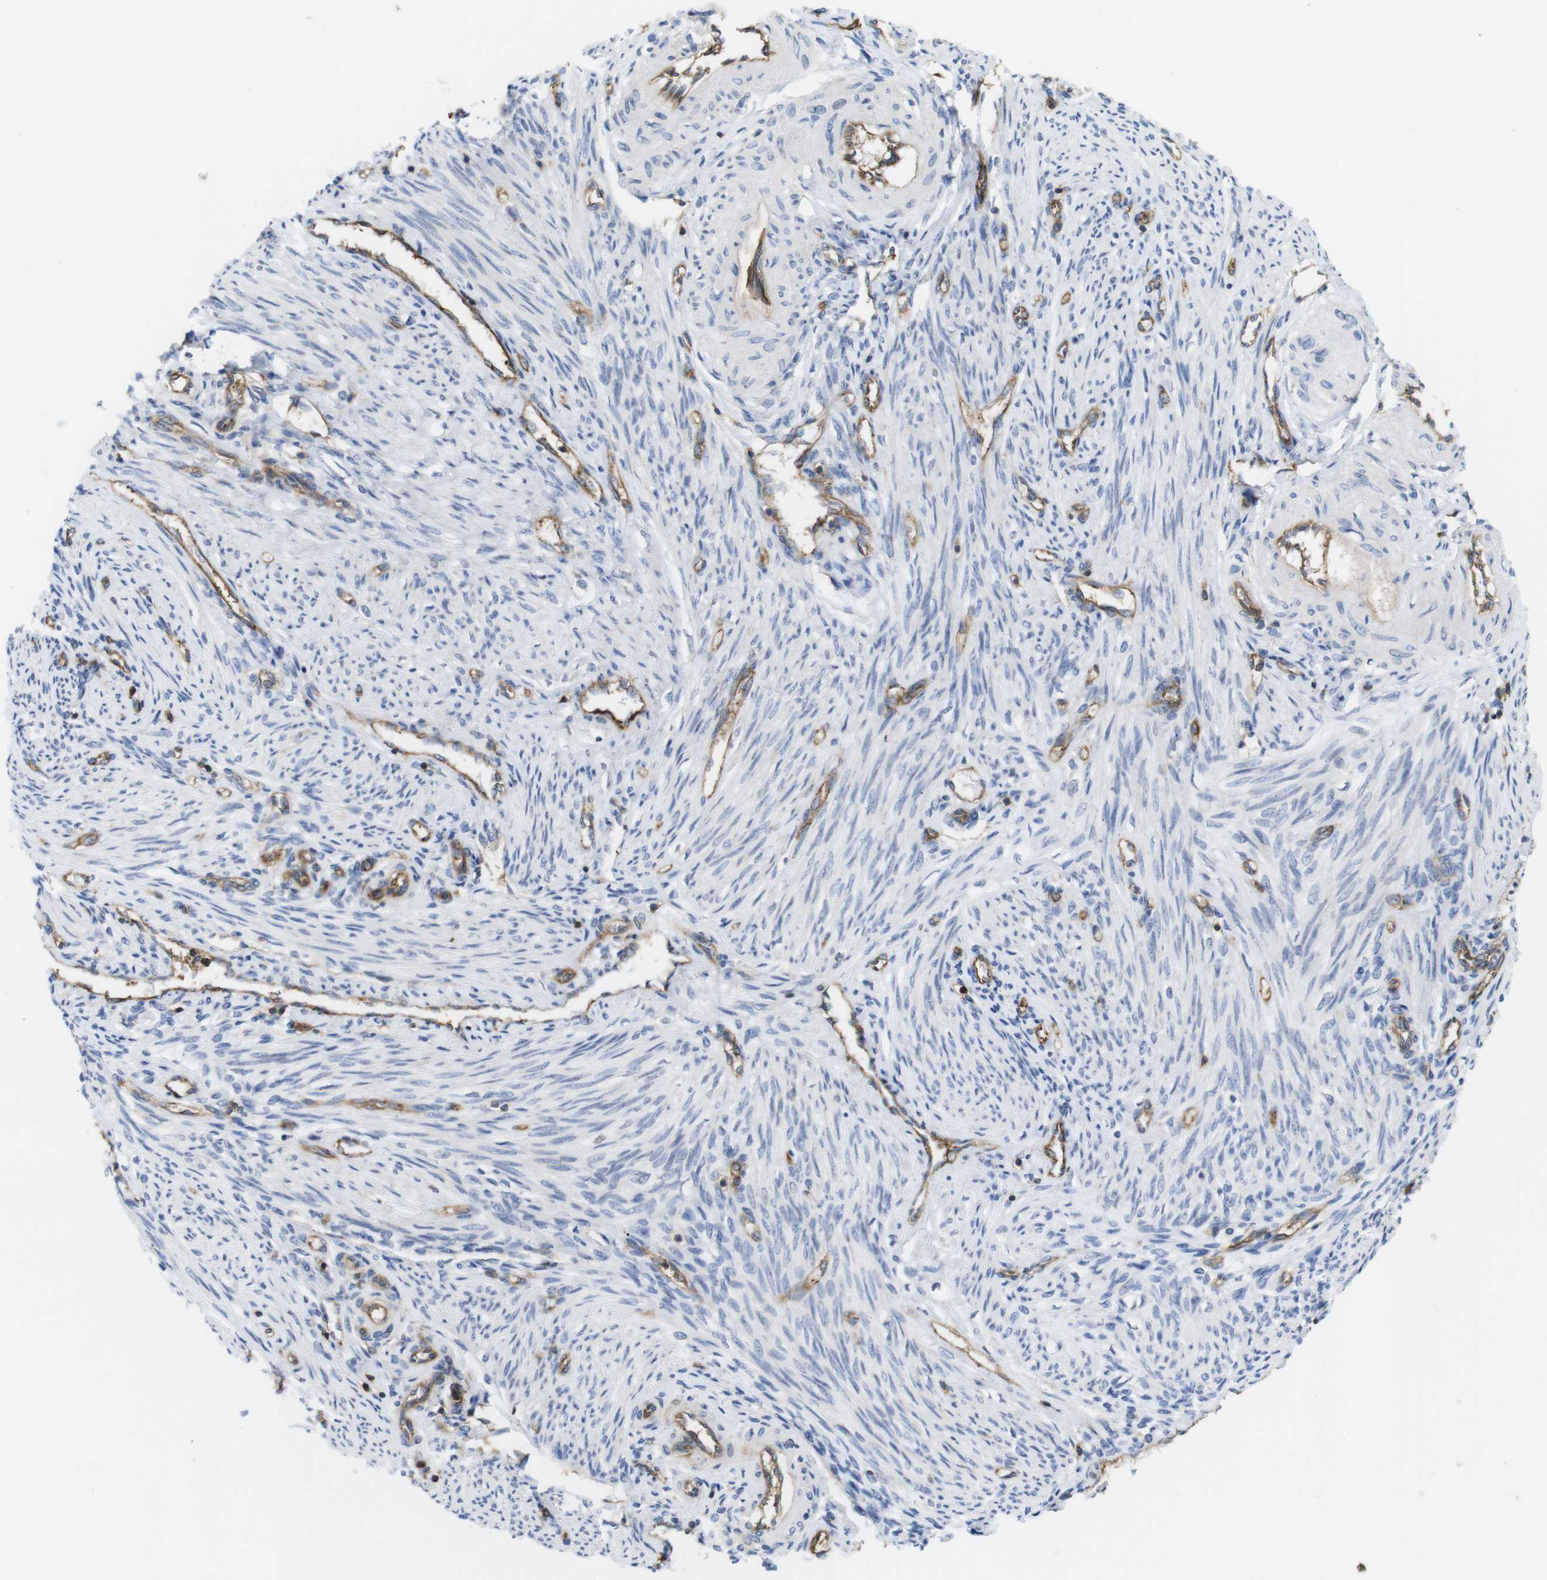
{"staining": {"intensity": "weak", "quantity": "25%-75%", "location": "cytoplasmic/membranous"}, "tissue": "endometrium", "cell_type": "Cells in endometrial stroma", "image_type": "normal", "snomed": [{"axis": "morphology", "description": "Normal tissue, NOS"}, {"axis": "topography", "description": "Endometrium"}], "caption": "Endometrium was stained to show a protein in brown. There is low levels of weak cytoplasmic/membranous positivity in about 25%-75% of cells in endometrial stroma. The staining is performed using DAB brown chromogen to label protein expression. The nuclei are counter-stained blue using hematoxylin.", "gene": "CCR6", "patient": {"sex": "female", "age": 42}}